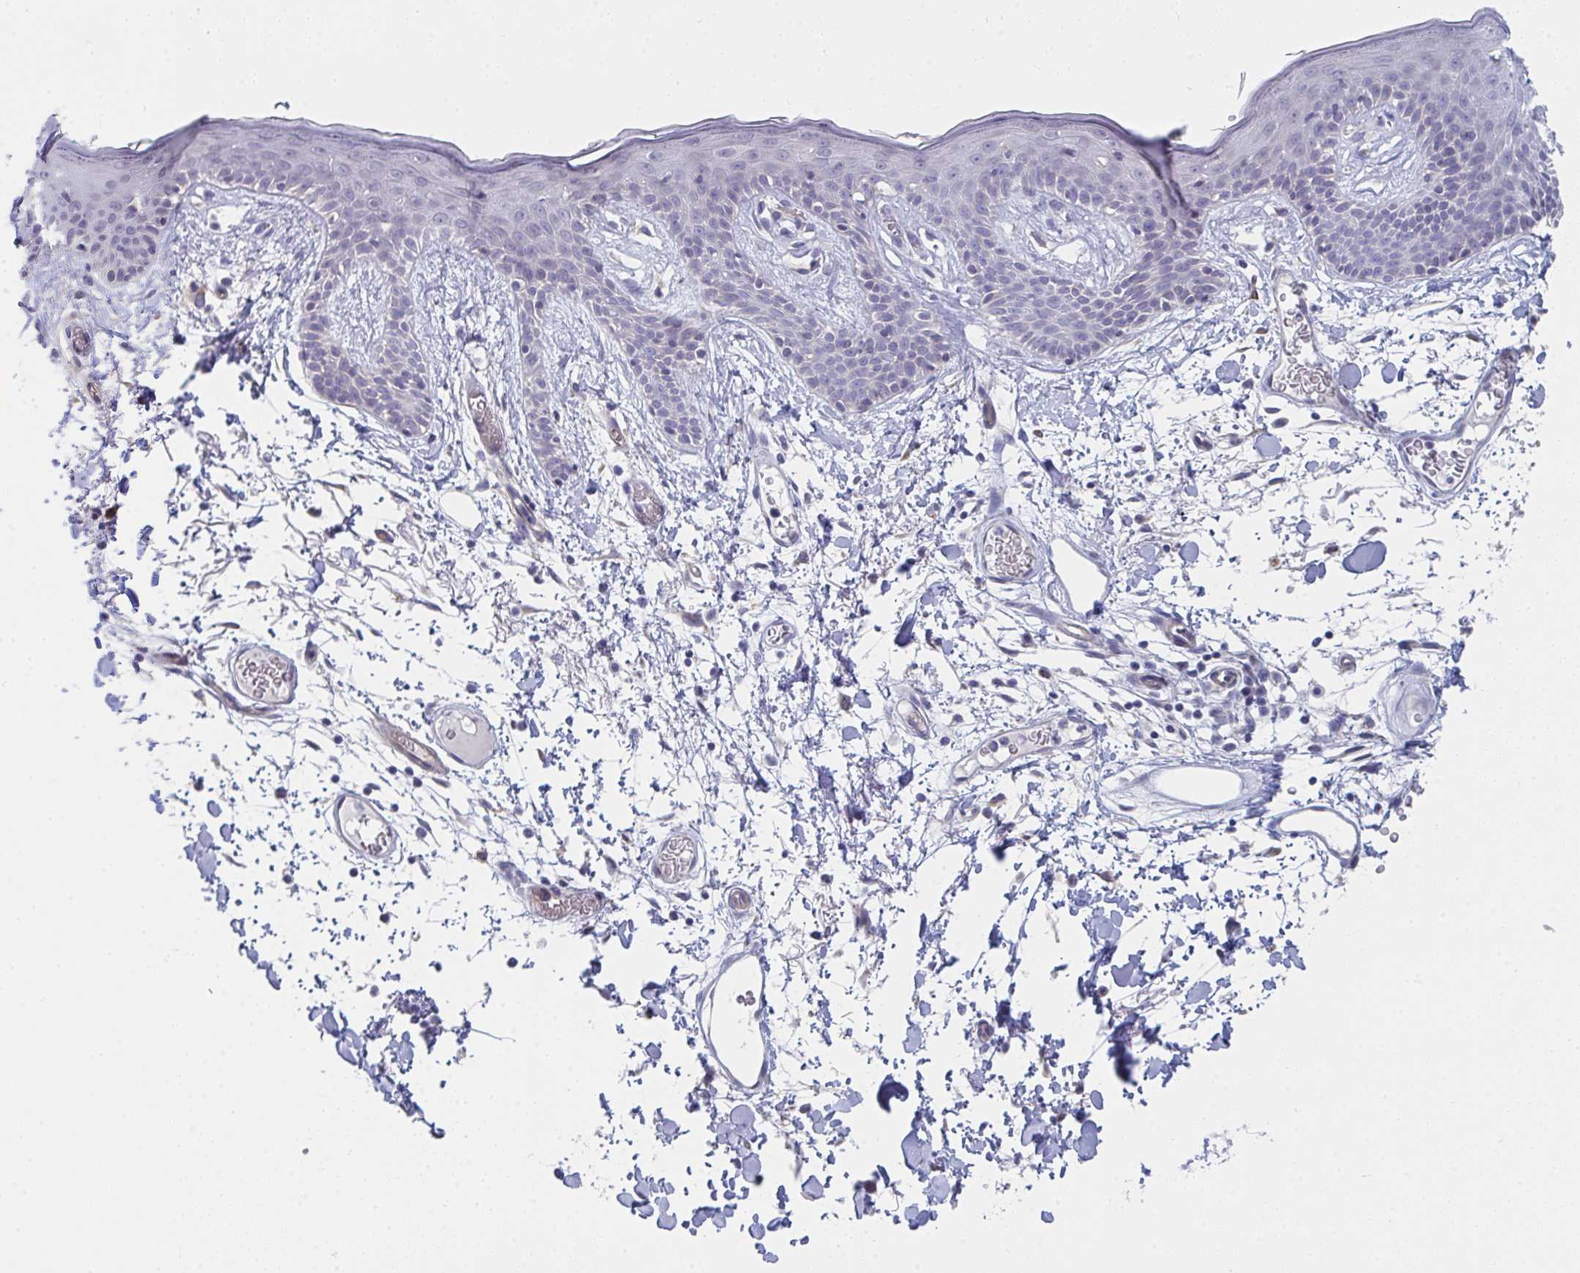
{"staining": {"intensity": "negative", "quantity": "none", "location": "none"}, "tissue": "skin", "cell_type": "Fibroblasts", "image_type": "normal", "snomed": [{"axis": "morphology", "description": "Normal tissue, NOS"}, {"axis": "topography", "description": "Skin"}], "caption": "Immunohistochemistry (IHC) of normal skin demonstrates no positivity in fibroblasts. (Immunohistochemistry, brightfield microscopy, high magnification).", "gene": "VWDE", "patient": {"sex": "male", "age": 79}}